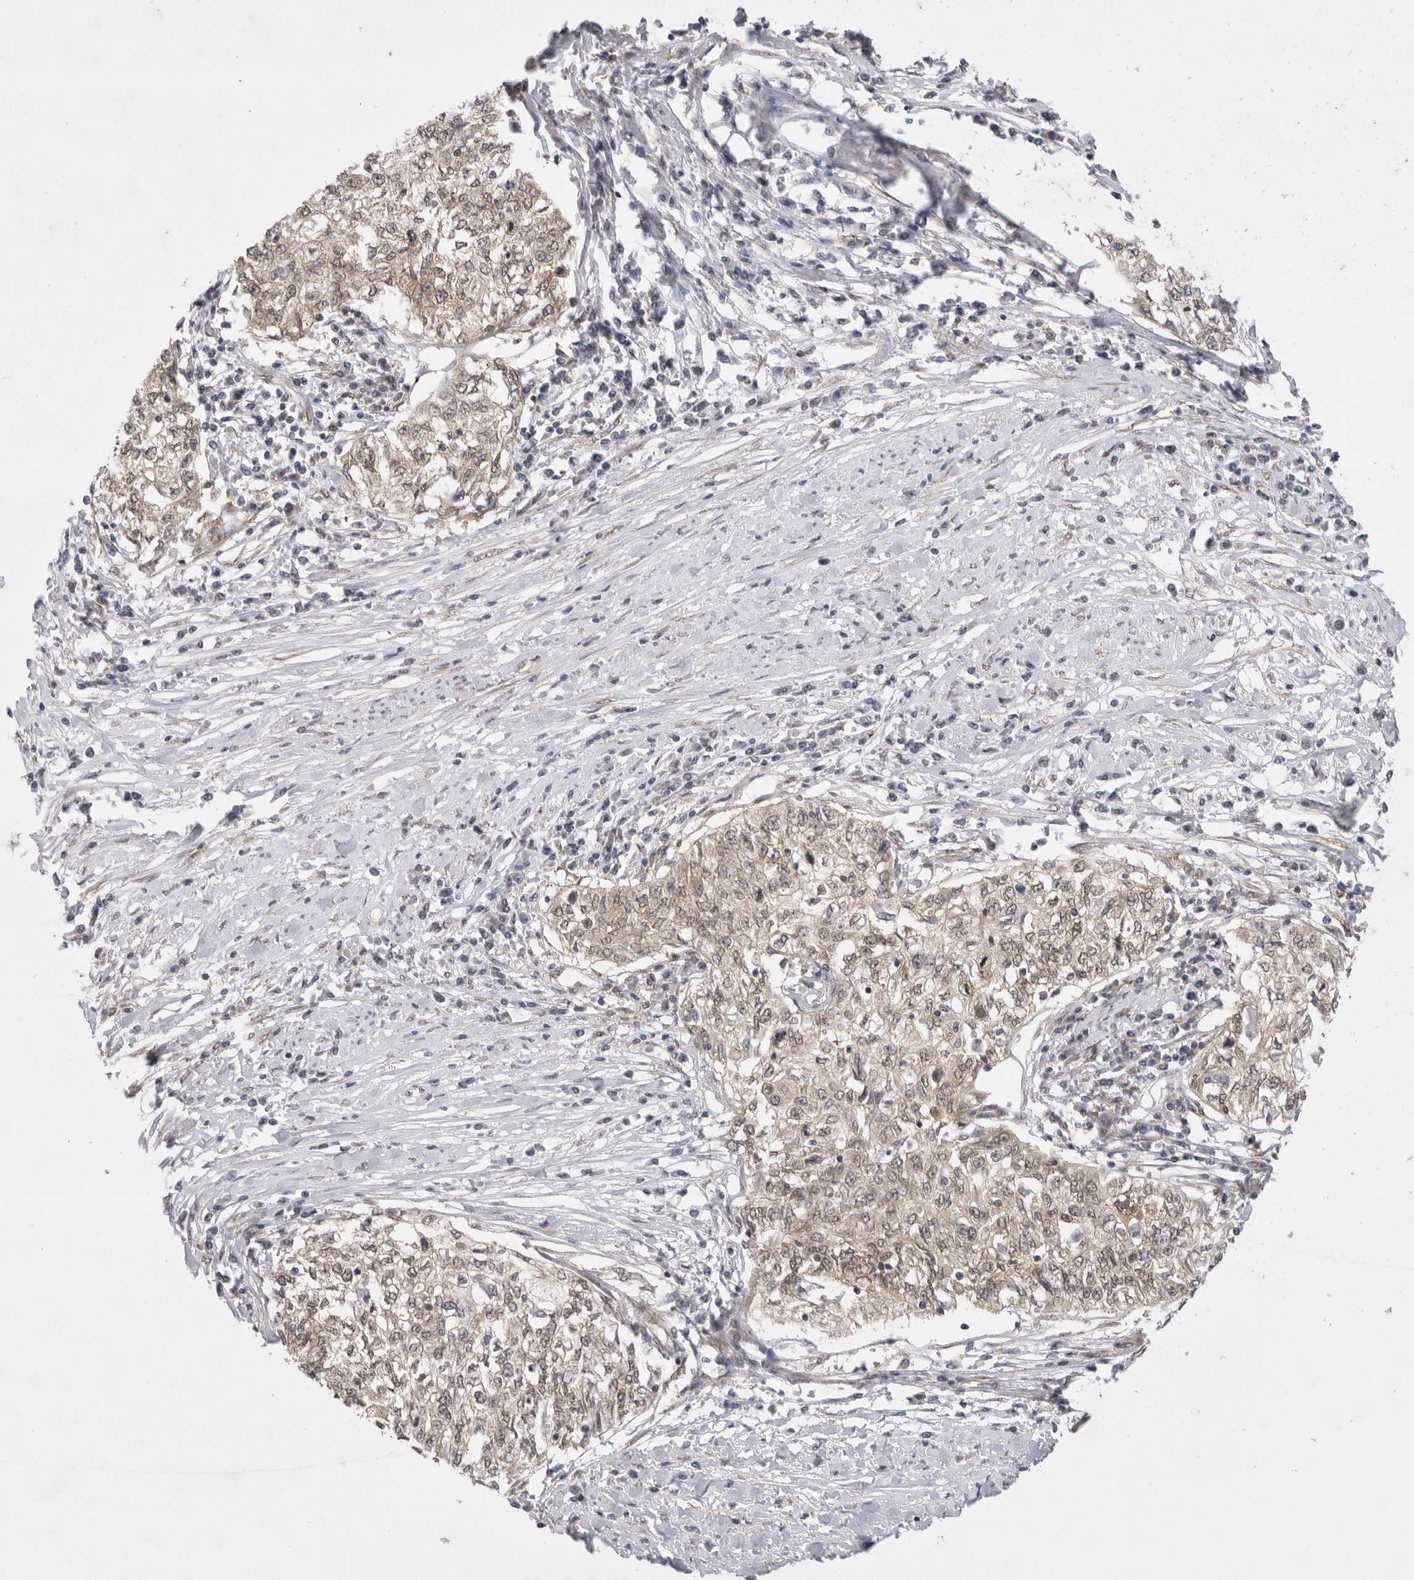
{"staining": {"intensity": "weak", "quantity": "25%-75%", "location": "cytoplasmic/membranous"}, "tissue": "cervical cancer", "cell_type": "Tumor cells", "image_type": "cancer", "snomed": [{"axis": "morphology", "description": "Squamous cell carcinoma, NOS"}, {"axis": "topography", "description": "Cervix"}], "caption": "A brown stain shows weak cytoplasmic/membranous expression of a protein in human cervical cancer tumor cells.", "gene": "WIPF2", "patient": {"sex": "female", "age": 57}}